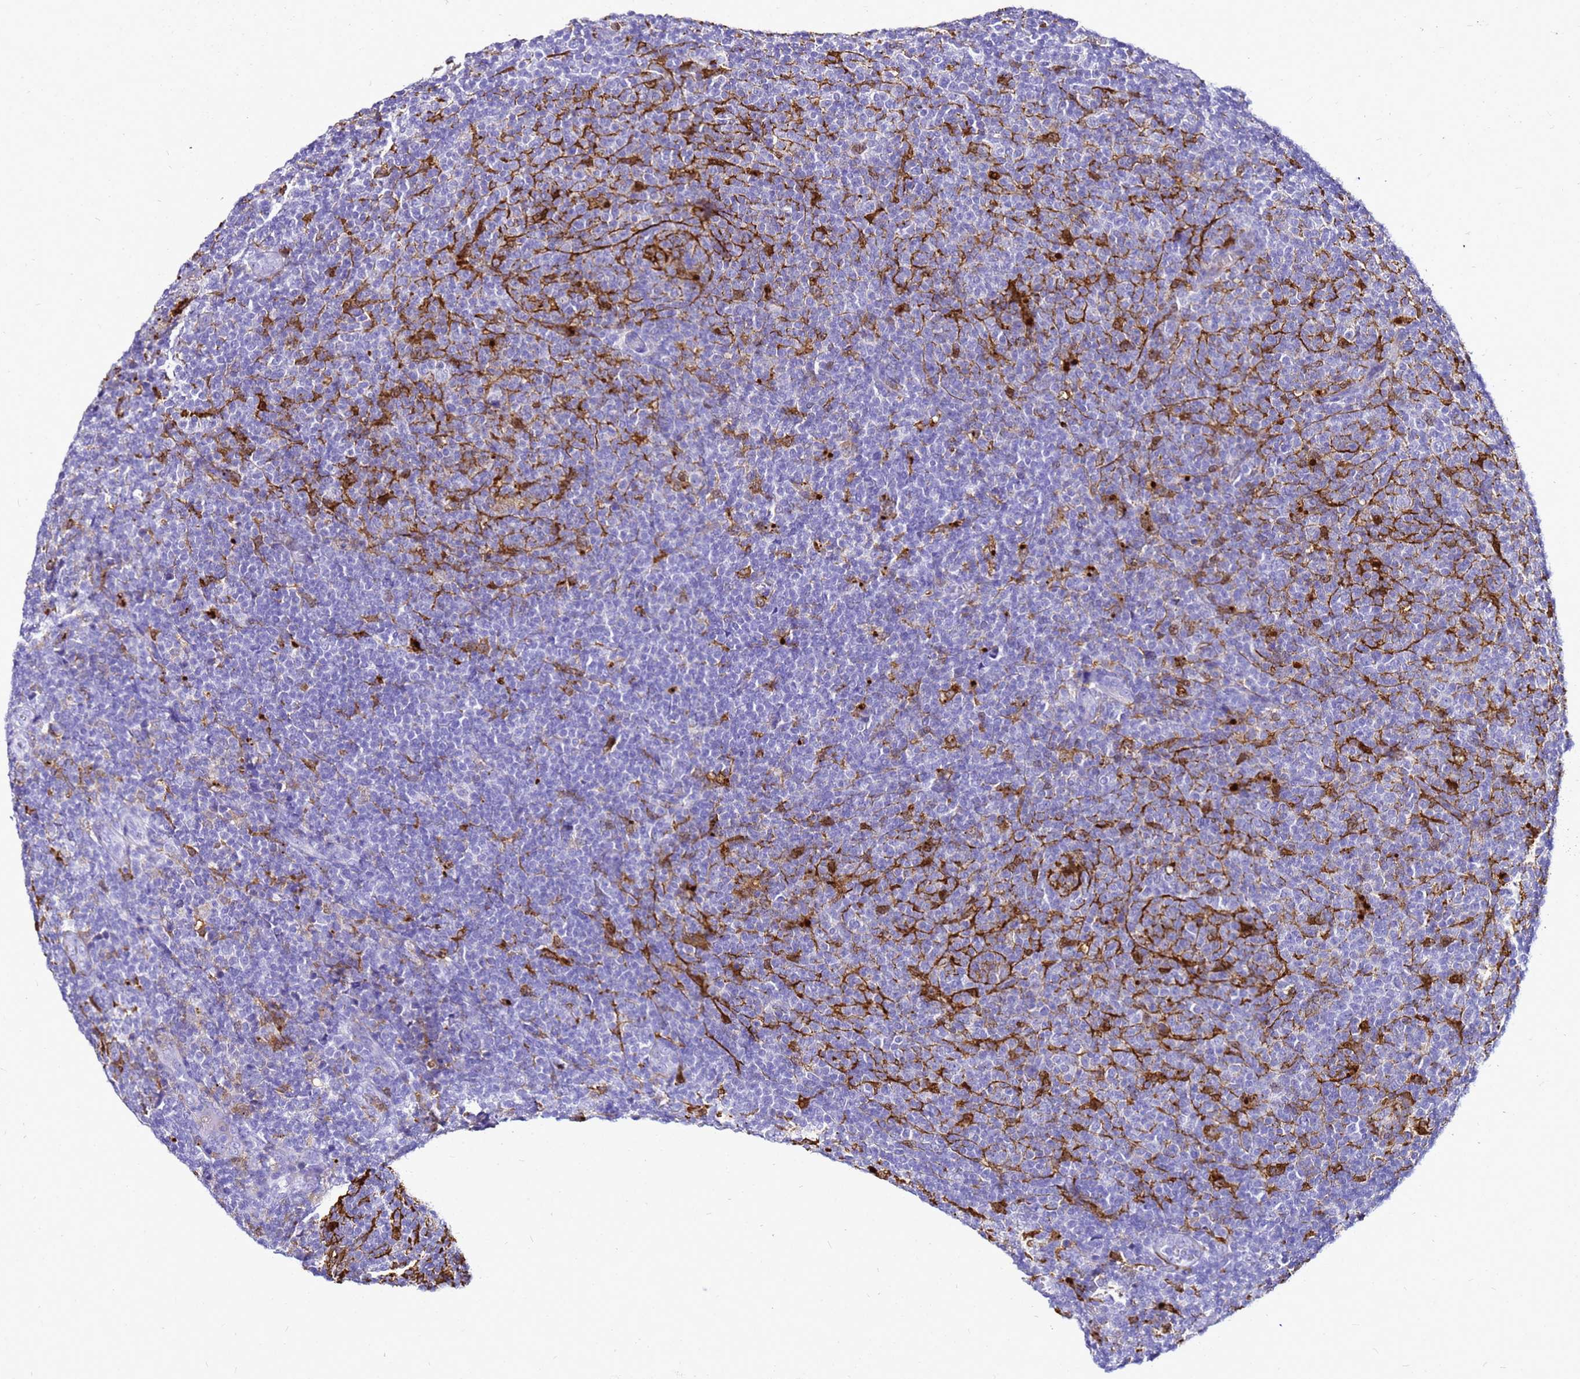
{"staining": {"intensity": "negative", "quantity": "none", "location": "none"}, "tissue": "lymphoma", "cell_type": "Tumor cells", "image_type": "cancer", "snomed": [{"axis": "morphology", "description": "Malignant lymphoma, non-Hodgkin's type, Low grade"}, {"axis": "topography", "description": "Lymph node"}], "caption": "High magnification brightfield microscopy of lymphoma stained with DAB (3,3'-diaminobenzidine) (brown) and counterstained with hematoxylin (blue): tumor cells show no significant staining.", "gene": "CSTA", "patient": {"sex": "male", "age": 66}}